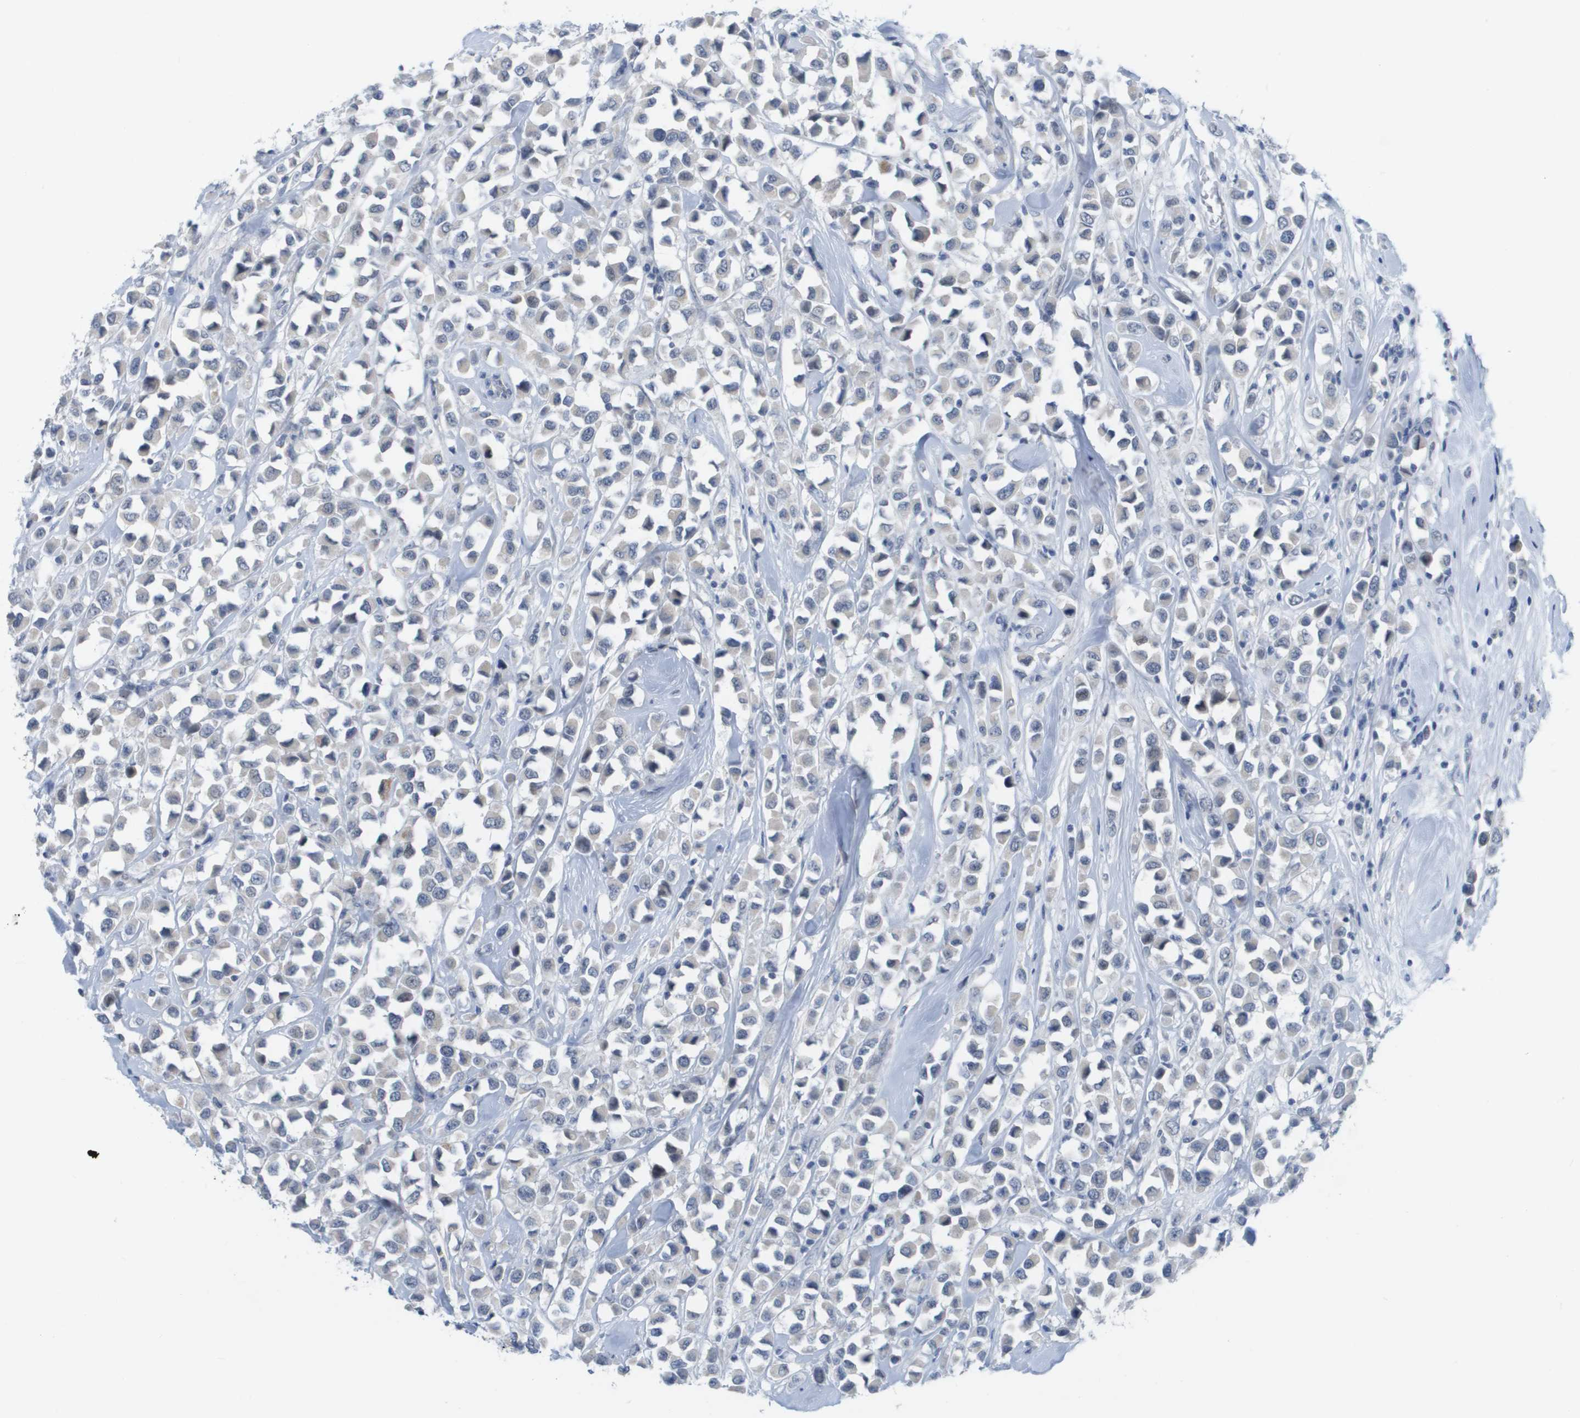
{"staining": {"intensity": "negative", "quantity": "none", "location": "none"}, "tissue": "breast cancer", "cell_type": "Tumor cells", "image_type": "cancer", "snomed": [{"axis": "morphology", "description": "Duct carcinoma"}, {"axis": "topography", "description": "Breast"}], "caption": "The IHC micrograph has no significant expression in tumor cells of breast invasive ductal carcinoma tissue. (Stains: DAB (3,3'-diaminobenzidine) immunohistochemistry with hematoxylin counter stain, Microscopy: brightfield microscopy at high magnification).", "gene": "PDE4A", "patient": {"sex": "female", "age": 61}}